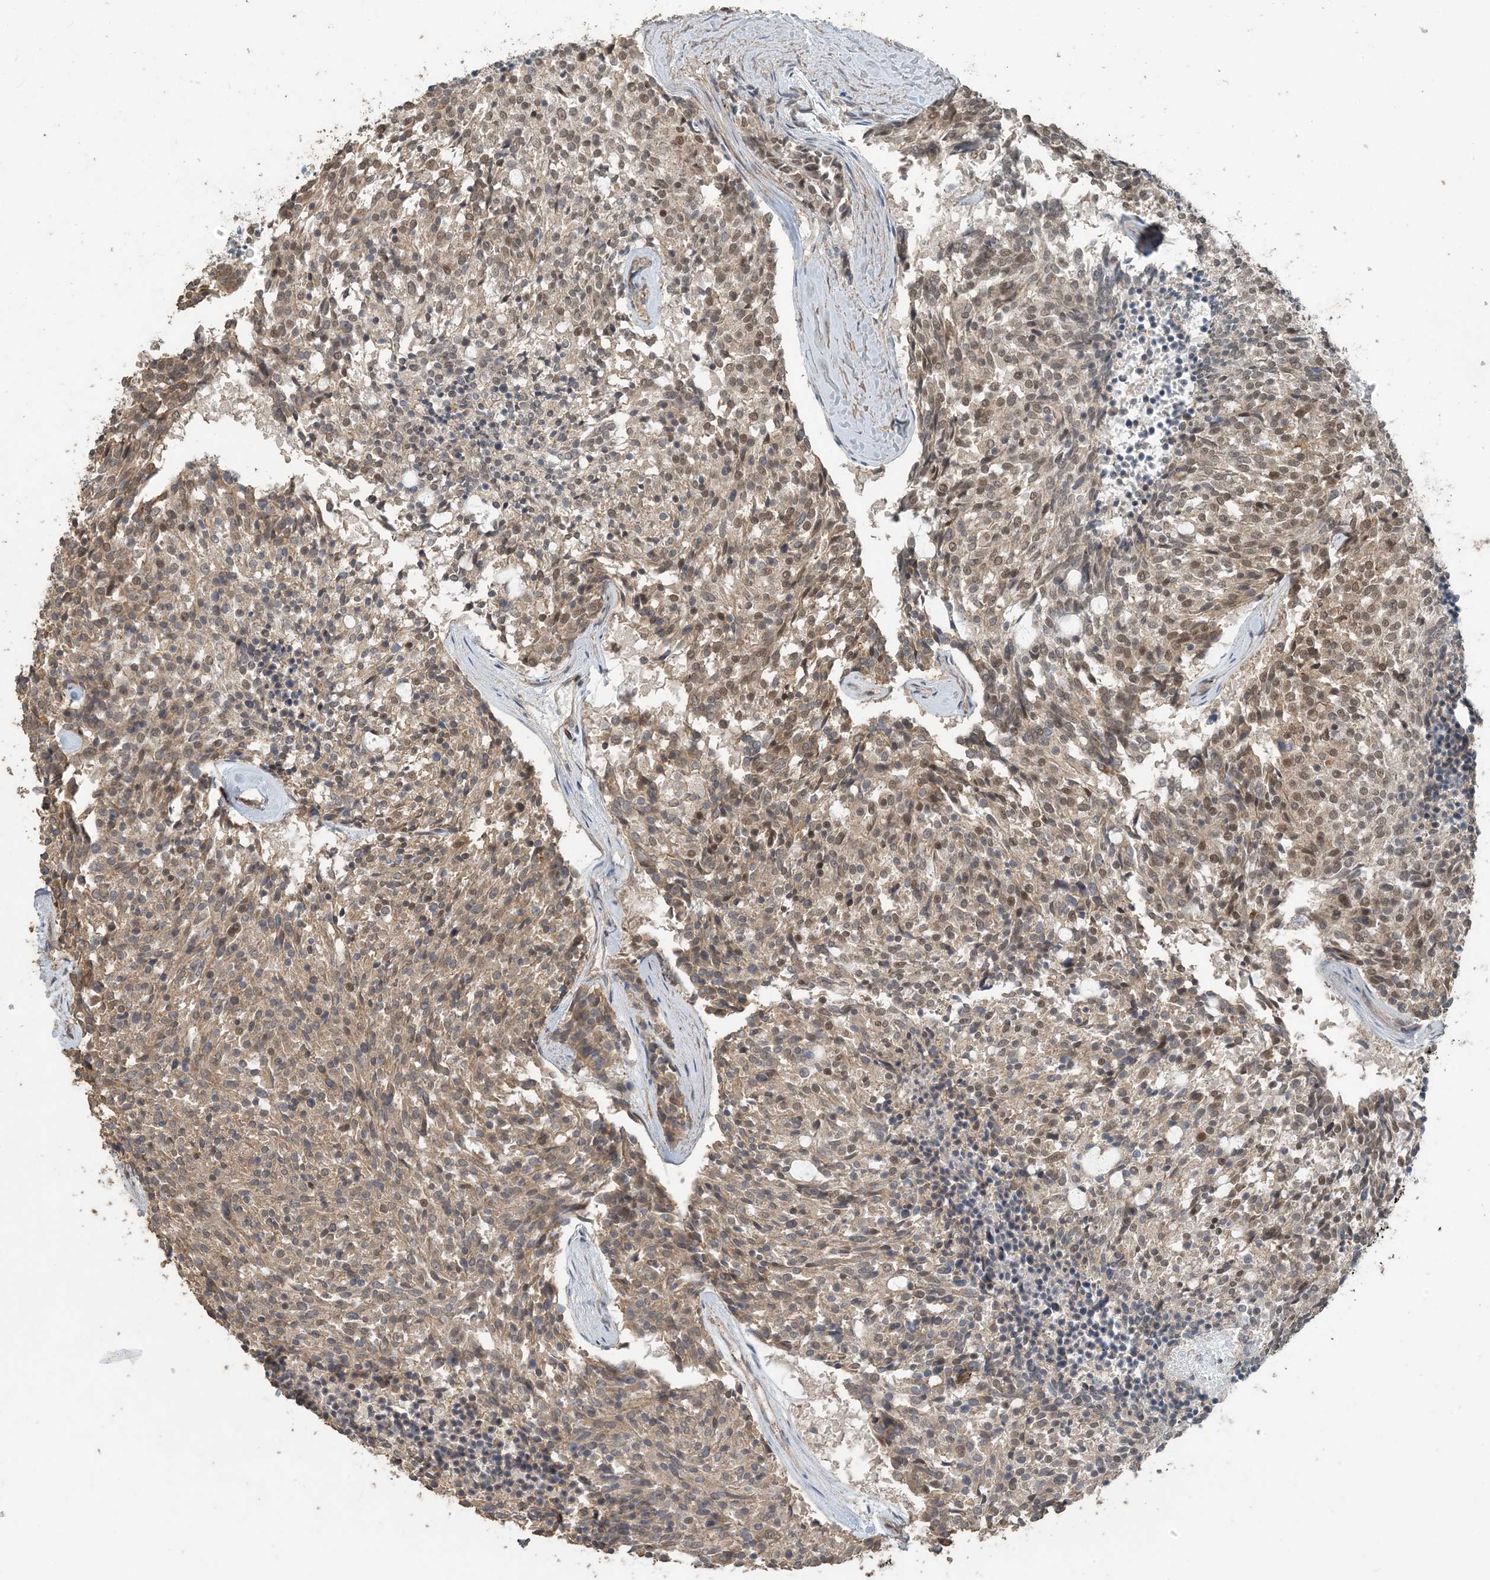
{"staining": {"intensity": "moderate", "quantity": ">75%", "location": "cytoplasmic/membranous,nuclear"}, "tissue": "carcinoid", "cell_type": "Tumor cells", "image_type": "cancer", "snomed": [{"axis": "morphology", "description": "Carcinoid, malignant, NOS"}, {"axis": "topography", "description": "Pancreas"}], "caption": "Tumor cells show moderate cytoplasmic/membranous and nuclear staining in approximately >75% of cells in malignant carcinoid.", "gene": "ZC3H12A", "patient": {"sex": "female", "age": 54}}